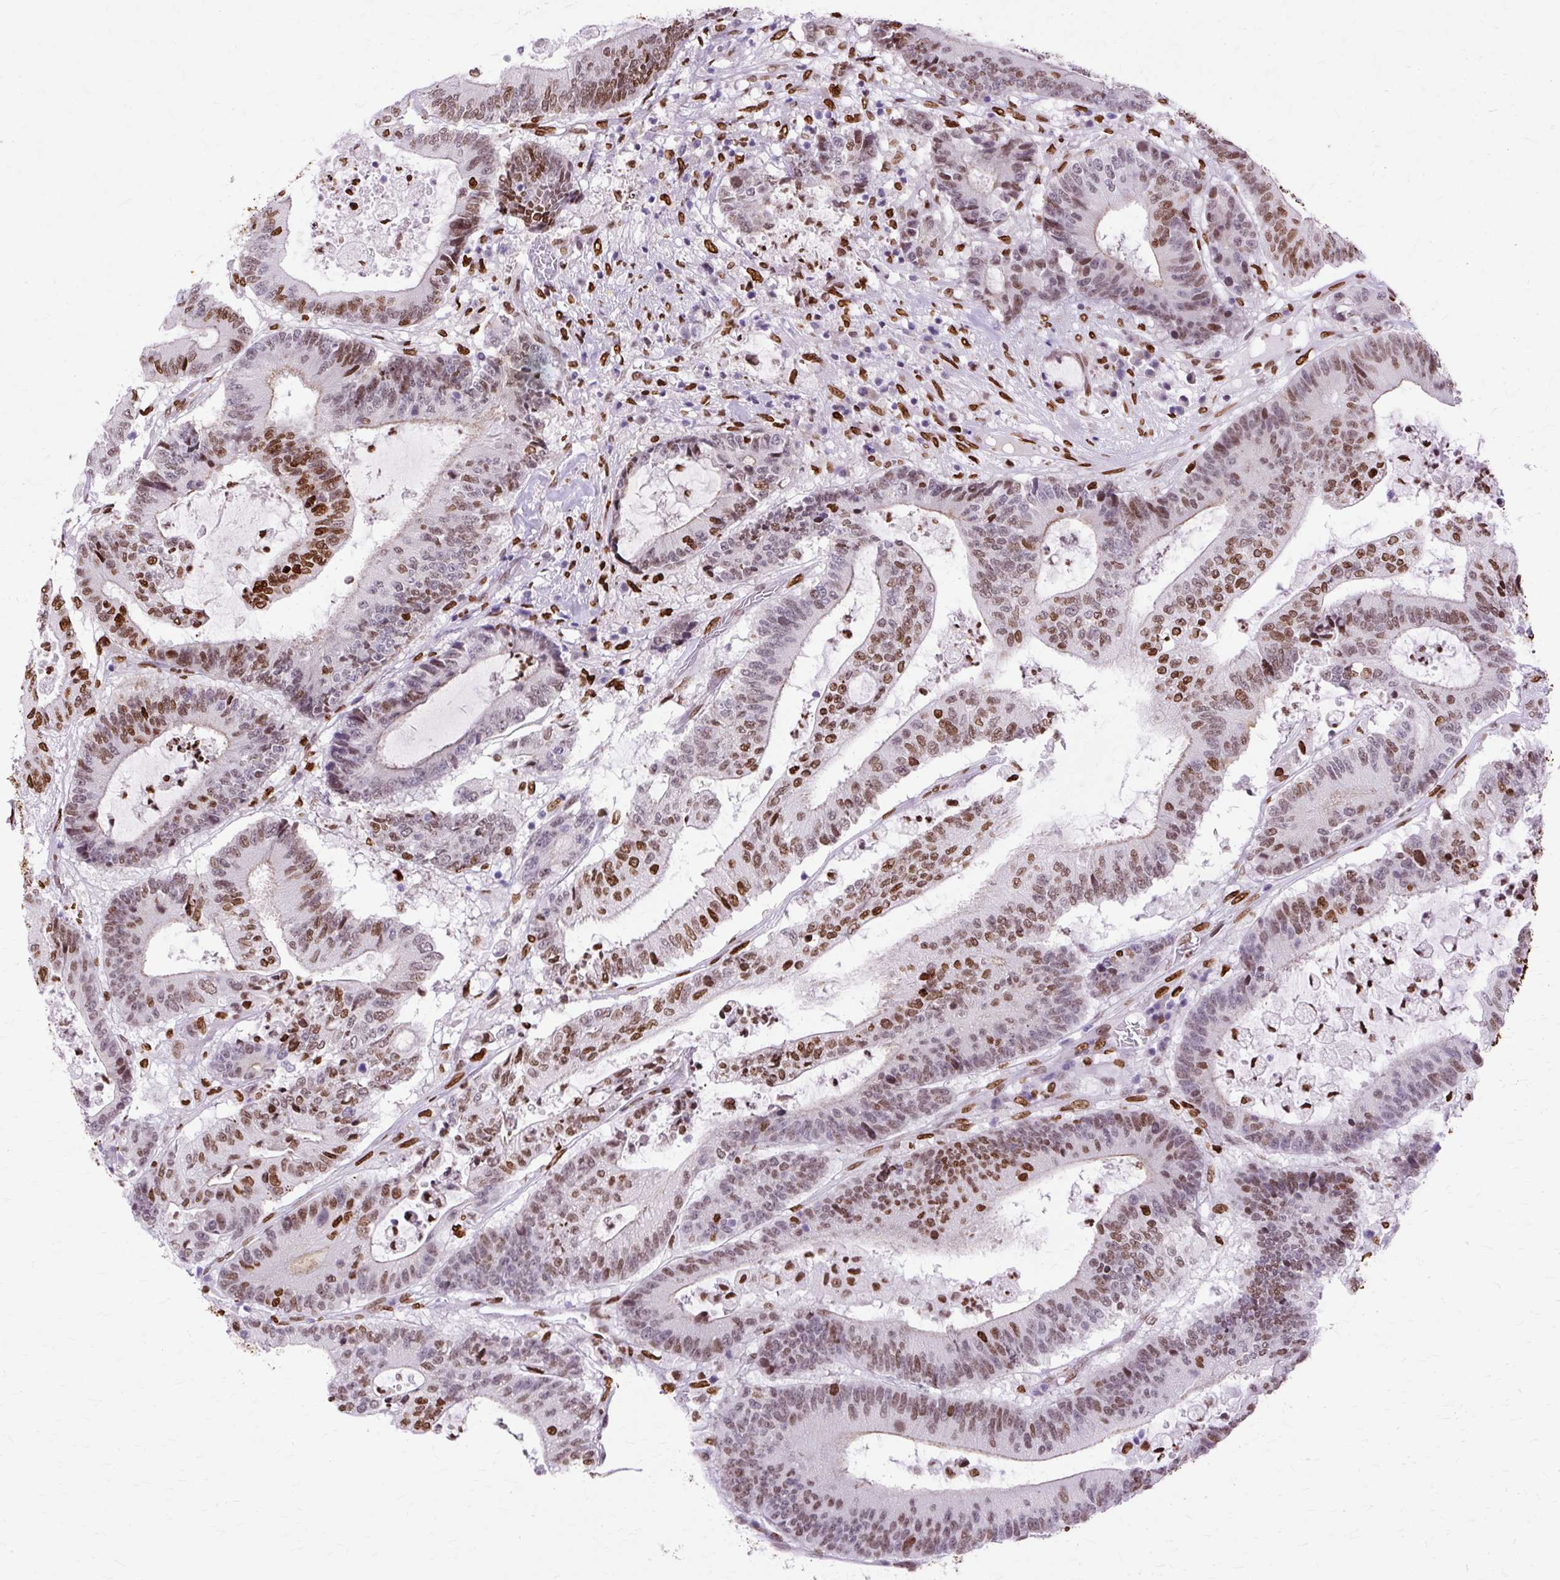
{"staining": {"intensity": "moderate", "quantity": ">75%", "location": "nuclear"}, "tissue": "colorectal cancer", "cell_type": "Tumor cells", "image_type": "cancer", "snomed": [{"axis": "morphology", "description": "Adenocarcinoma, NOS"}, {"axis": "topography", "description": "Colon"}], "caption": "Immunohistochemical staining of colorectal cancer (adenocarcinoma) demonstrates medium levels of moderate nuclear staining in about >75% of tumor cells.", "gene": "TMEM184C", "patient": {"sex": "female", "age": 84}}